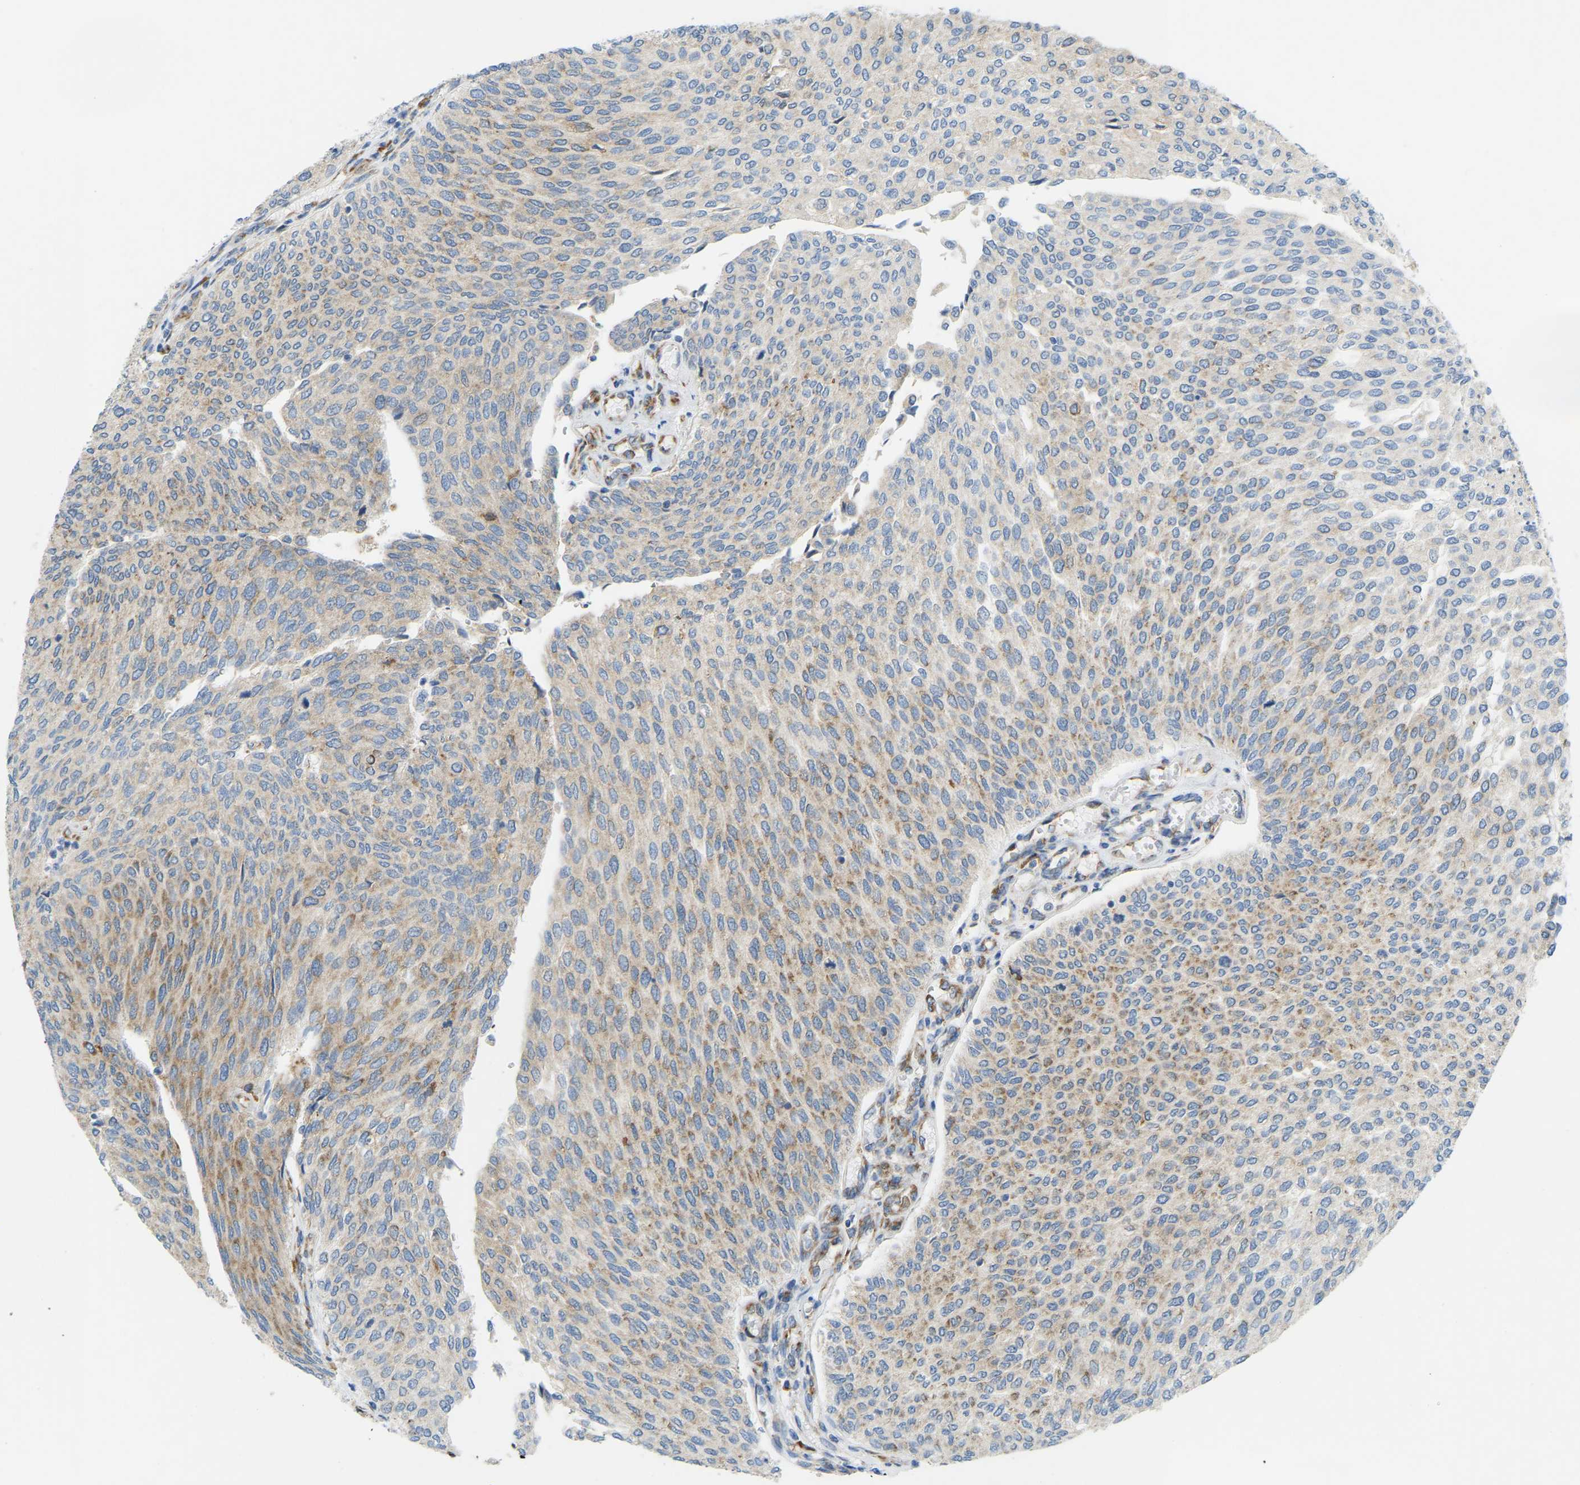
{"staining": {"intensity": "moderate", "quantity": ">75%", "location": "cytoplasmic/membranous"}, "tissue": "urothelial cancer", "cell_type": "Tumor cells", "image_type": "cancer", "snomed": [{"axis": "morphology", "description": "Urothelial carcinoma, Low grade"}, {"axis": "topography", "description": "Urinary bladder"}], "caption": "Human low-grade urothelial carcinoma stained for a protein (brown) reveals moderate cytoplasmic/membranous positive expression in approximately >75% of tumor cells.", "gene": "SND1", "patient": {"sex": "female", "age": 79}}